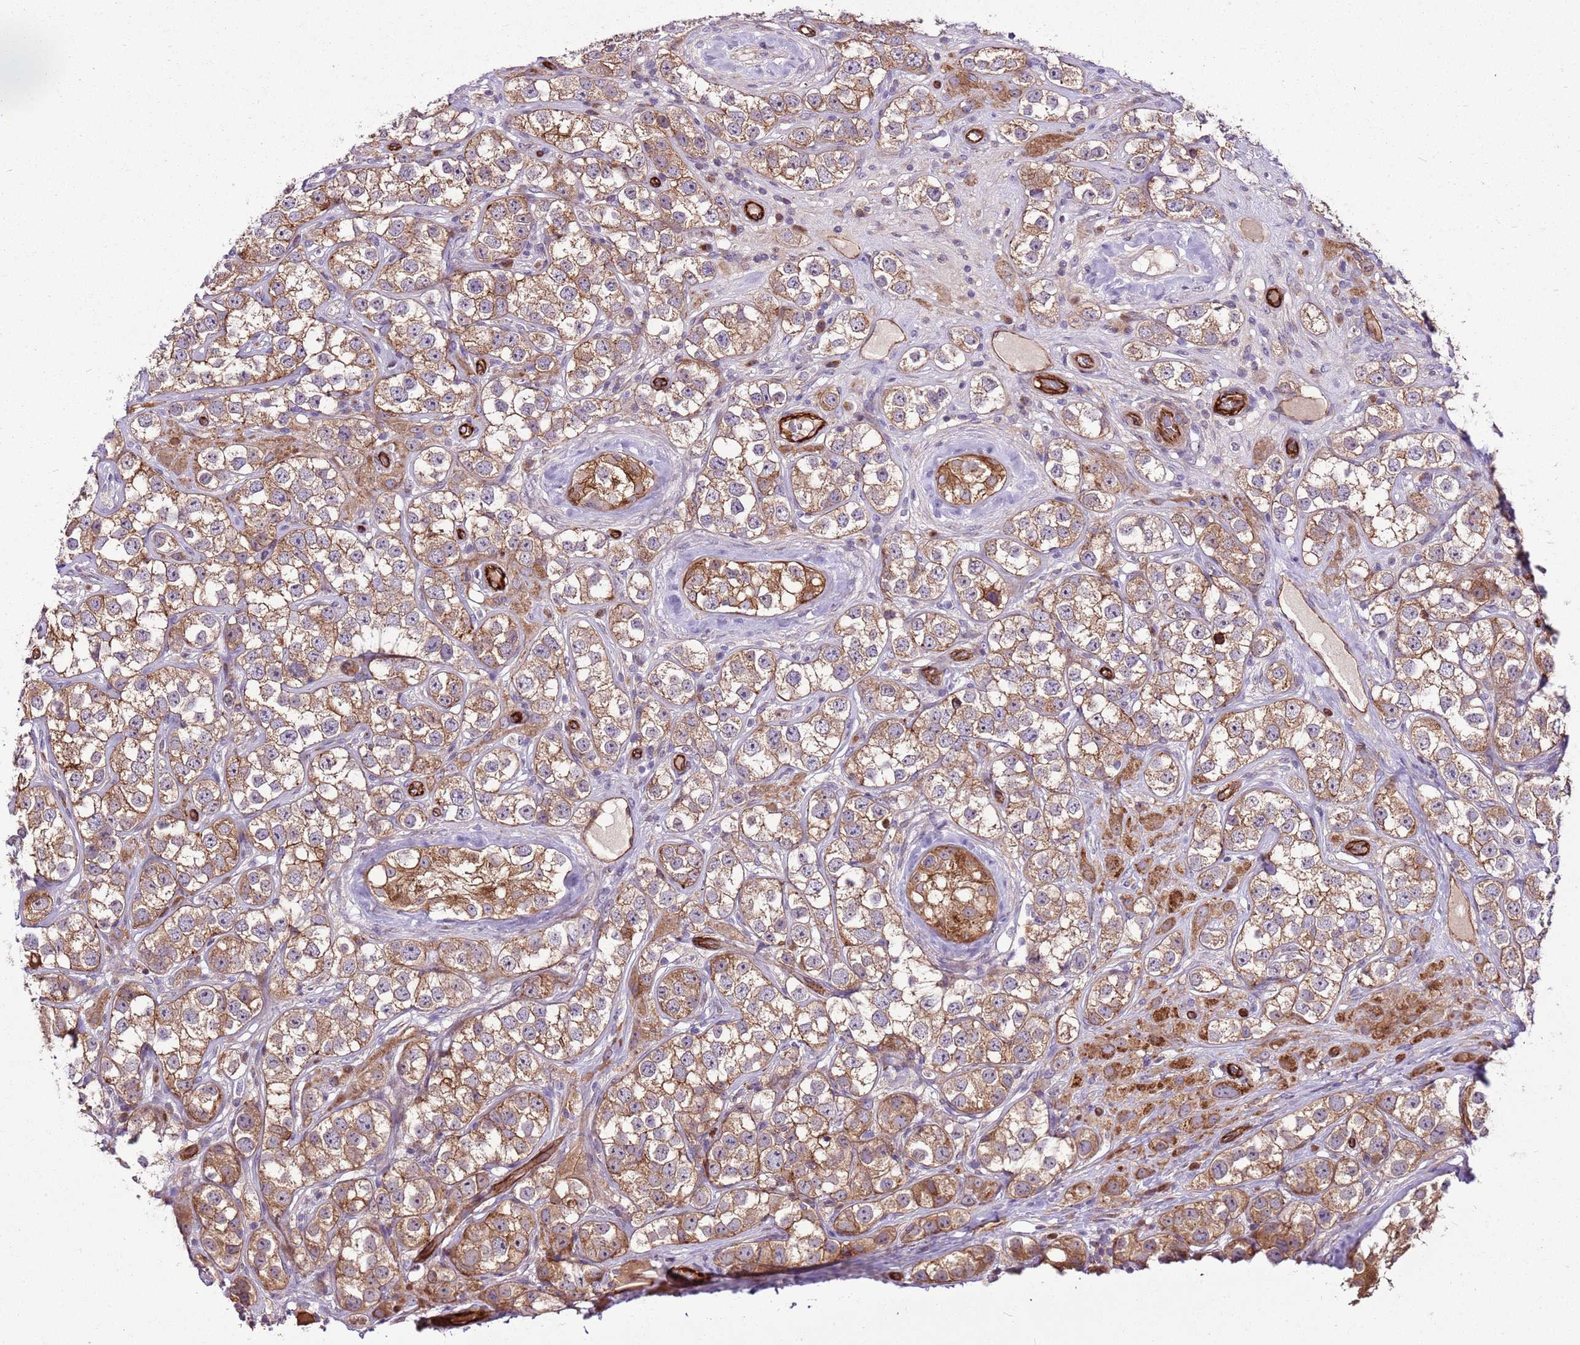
{"staining": {"intensity": "moderate", "quantity": ">75%", "location": "cytoplasmic/membranous"}, "tissue": "testis cancer", "cell_type": "Tumor cells", "image_type": "cancer", "snomed": [{"axis": "morphology", "description": "Seminoma, NOS"}, {"axis": "topography", "description": "Testis"}], "caption": "Approximately >75% of tumor cells in human testis seminoma demonstrate moderate cytoplasmic/membranous protein staining as visualized by brown immunohistochemical staining.", "gene": "ZNF827", "patient": {"sex": "male", "age": 28}}